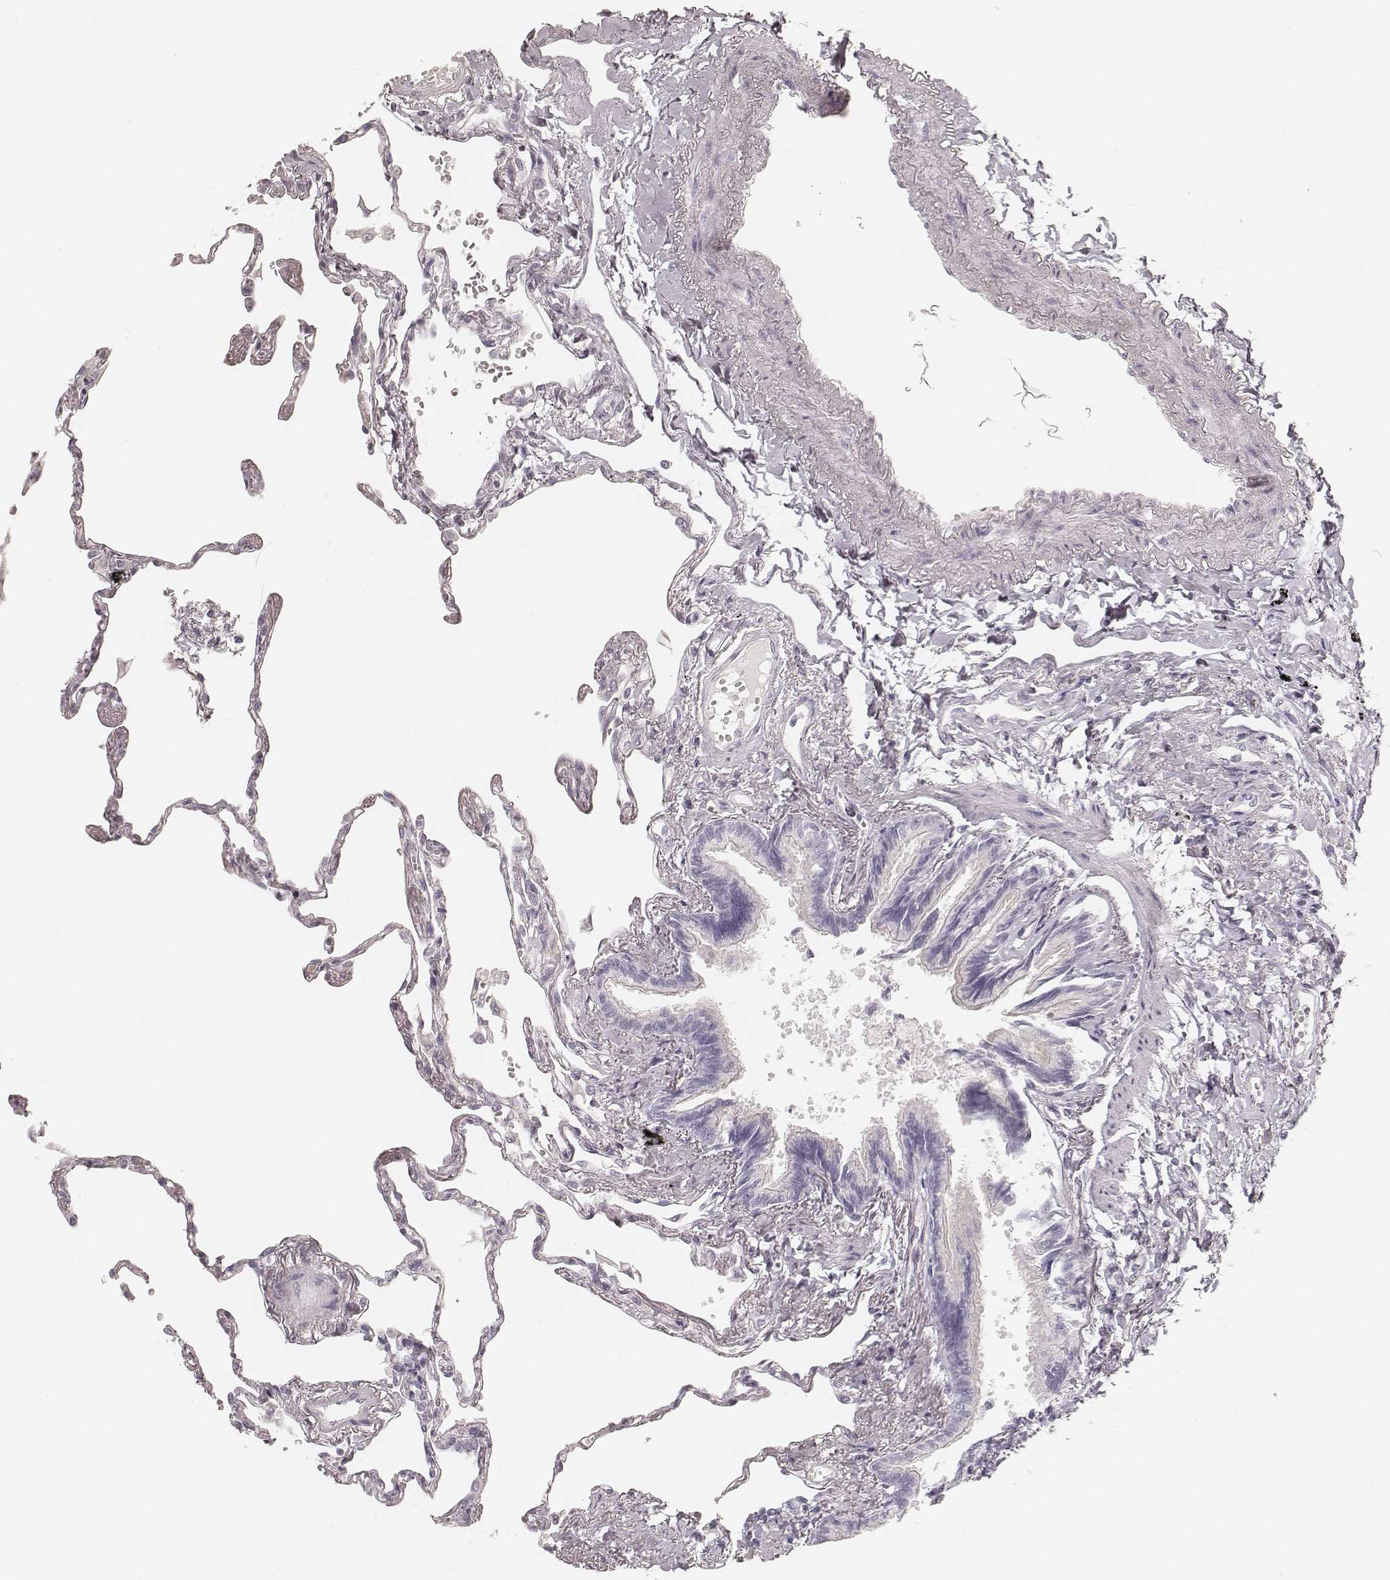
{"staining": {"intensity": "negative", "quantity": "none", "location": "none"}, "tissue": "lung", "cell_type": "Alveolar cells", "image_type": "normal", "snomed": [{"axis": "morphology", "description": "Normal tissue, NOS"}, {"axis": "topography", "description": "Lung"}], "caption": "Immunohistochemistry image of benign lung: lung stained with DAB shows no significant protein expression in alveolar cells. Brightfield microscopy of IHC stained with DAB (3,3'-diaminobenzidine) (brown) and hematoxylin (blue), captured at high magnification.", "gene": "HNF4G", "patient": {"sex": "male", "age": 78}}